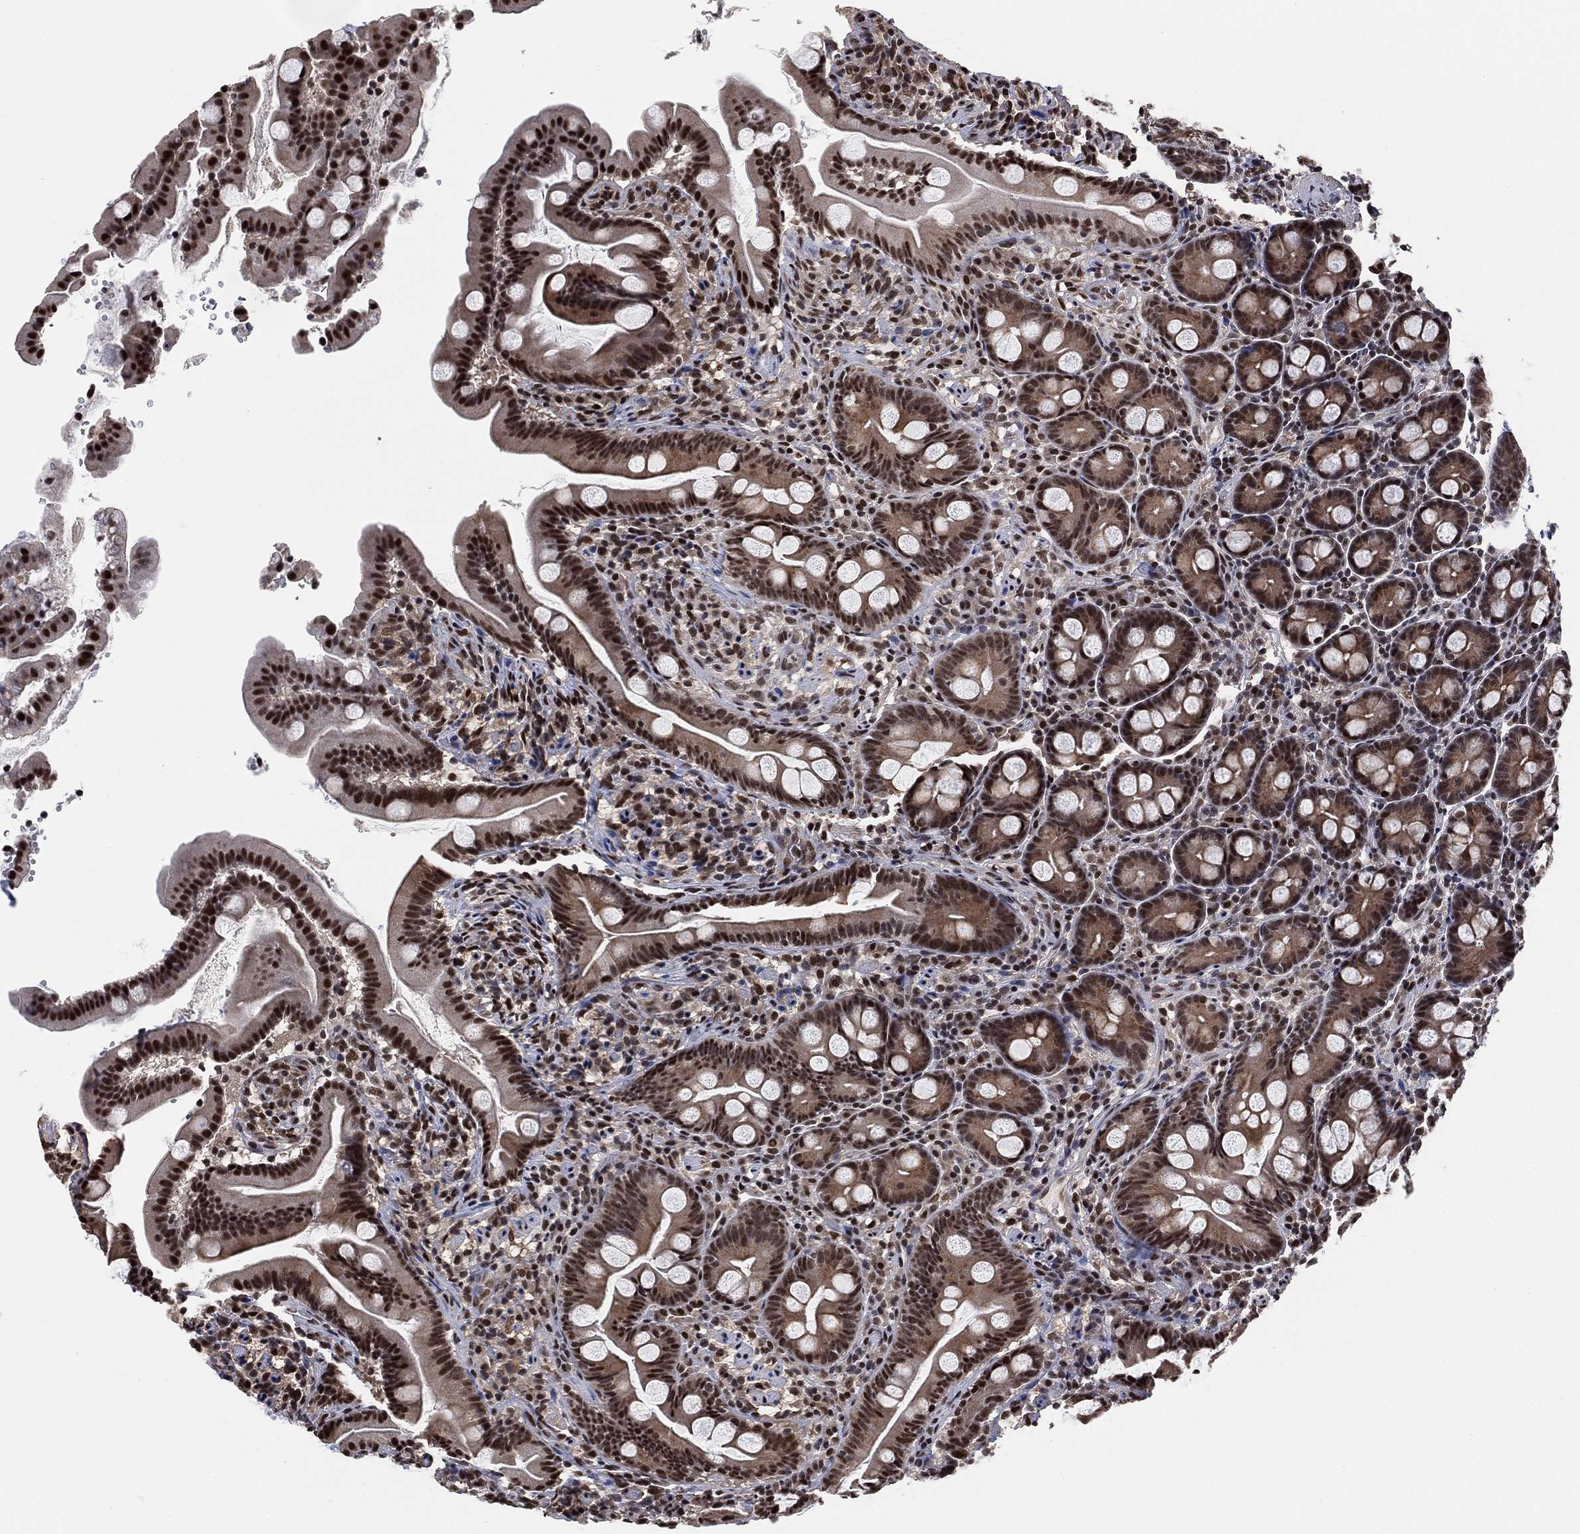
{"staining": {"intensity": "strong", "quantity": "25%-75%", "location": "nuclear"}, "tissue": "small intestine", "cell_type": "Glandular cells", "image_type": "normal", "snomed": [{"axis": "morphology", "description": "Normal tissue, NOS"}, {"axis": "topography", "description": "Small intestine"}], "caption": "A photomicrograph showing strong nuclear staining in approximately 25%-75% of glandular cells in normal small intestine, as visualized by brown immunohistochemical staining.", "gene": "ZSCAN30", "patient": {"sex": "female", "age": 44}}